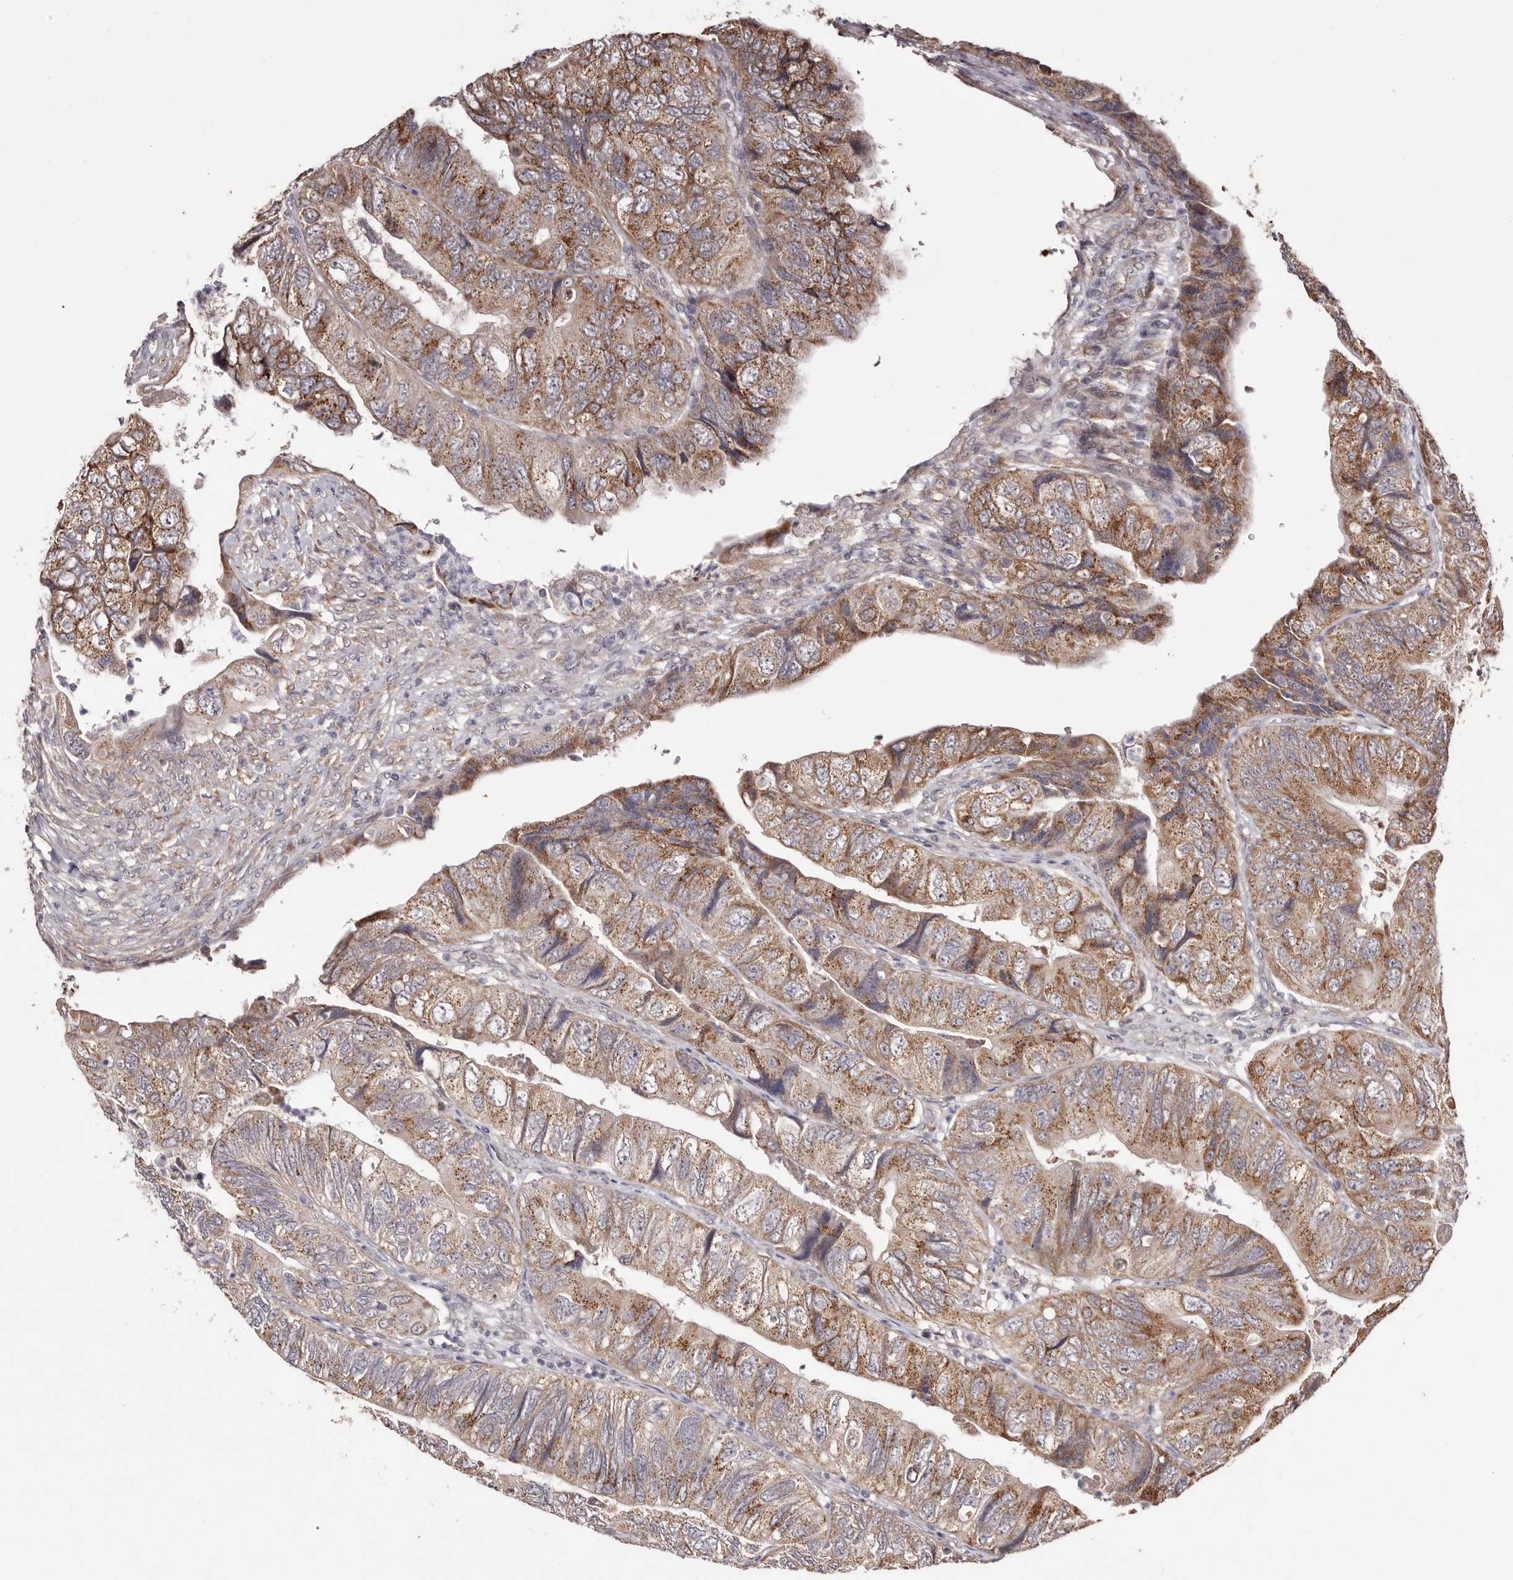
{"staining": {"intensity": "moderate", "quantity": ">75%", "location": "cytoplasmic/membranous"}, "tissue": "colorectal cancer", "cell_type": "Tumor cells", "image_type": "cancer", "snomed": [{"axis": "morphology", "description": "Adenocarcinoma, NOS"}, {"axis": "topography", "description": "Rectum"}], "caption": "Human adenocarcinoma (colorectal) stained for a protein (brown) demonstrates moderate cytoplasmic/membranous positive staining in approximately >75% of tumor cells.", "gene": "EGR3", "patient": {"sex": "male", "age": 63}}